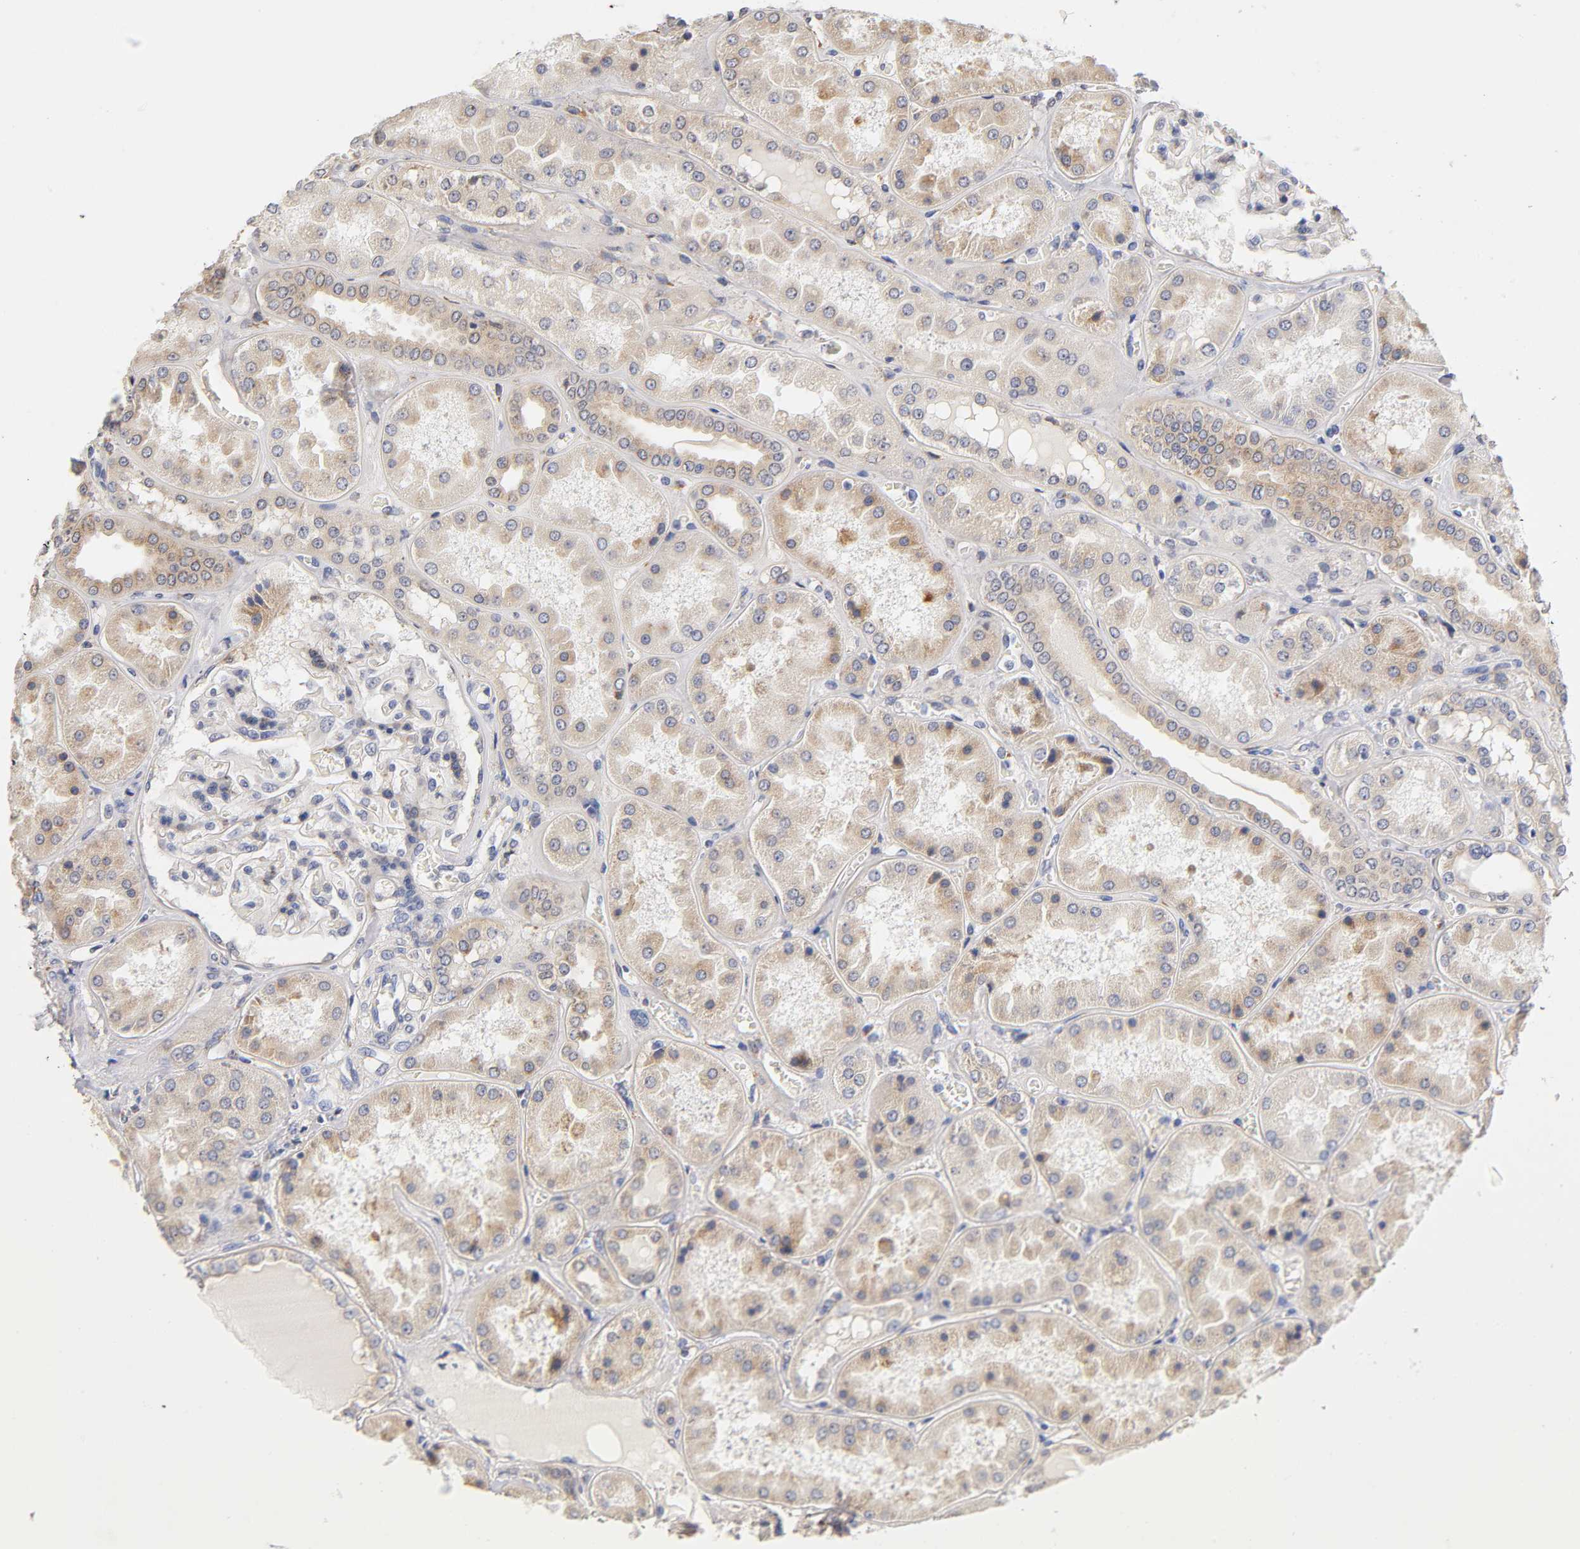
{"staining": {"intensity": "negative", "quantity": "none", "location": "none"}, "tissue": "kidney", "cell_type": "Cells in glomeruli", "image_type": "normal", "snomed": [{"axis": "morphology", "description": "Normal tissue, NOS"}, {"axis": "topography", "description": "Kidney"}], "caption": "Protein analysis of normal kidney displays no significant positivity in cells in glomeruli. (DAB immunohistochemistry (IHC) with hematoxylin counter stain).", "gene": "LAMB1", "patient": {"sex": "female", "age": 56}}